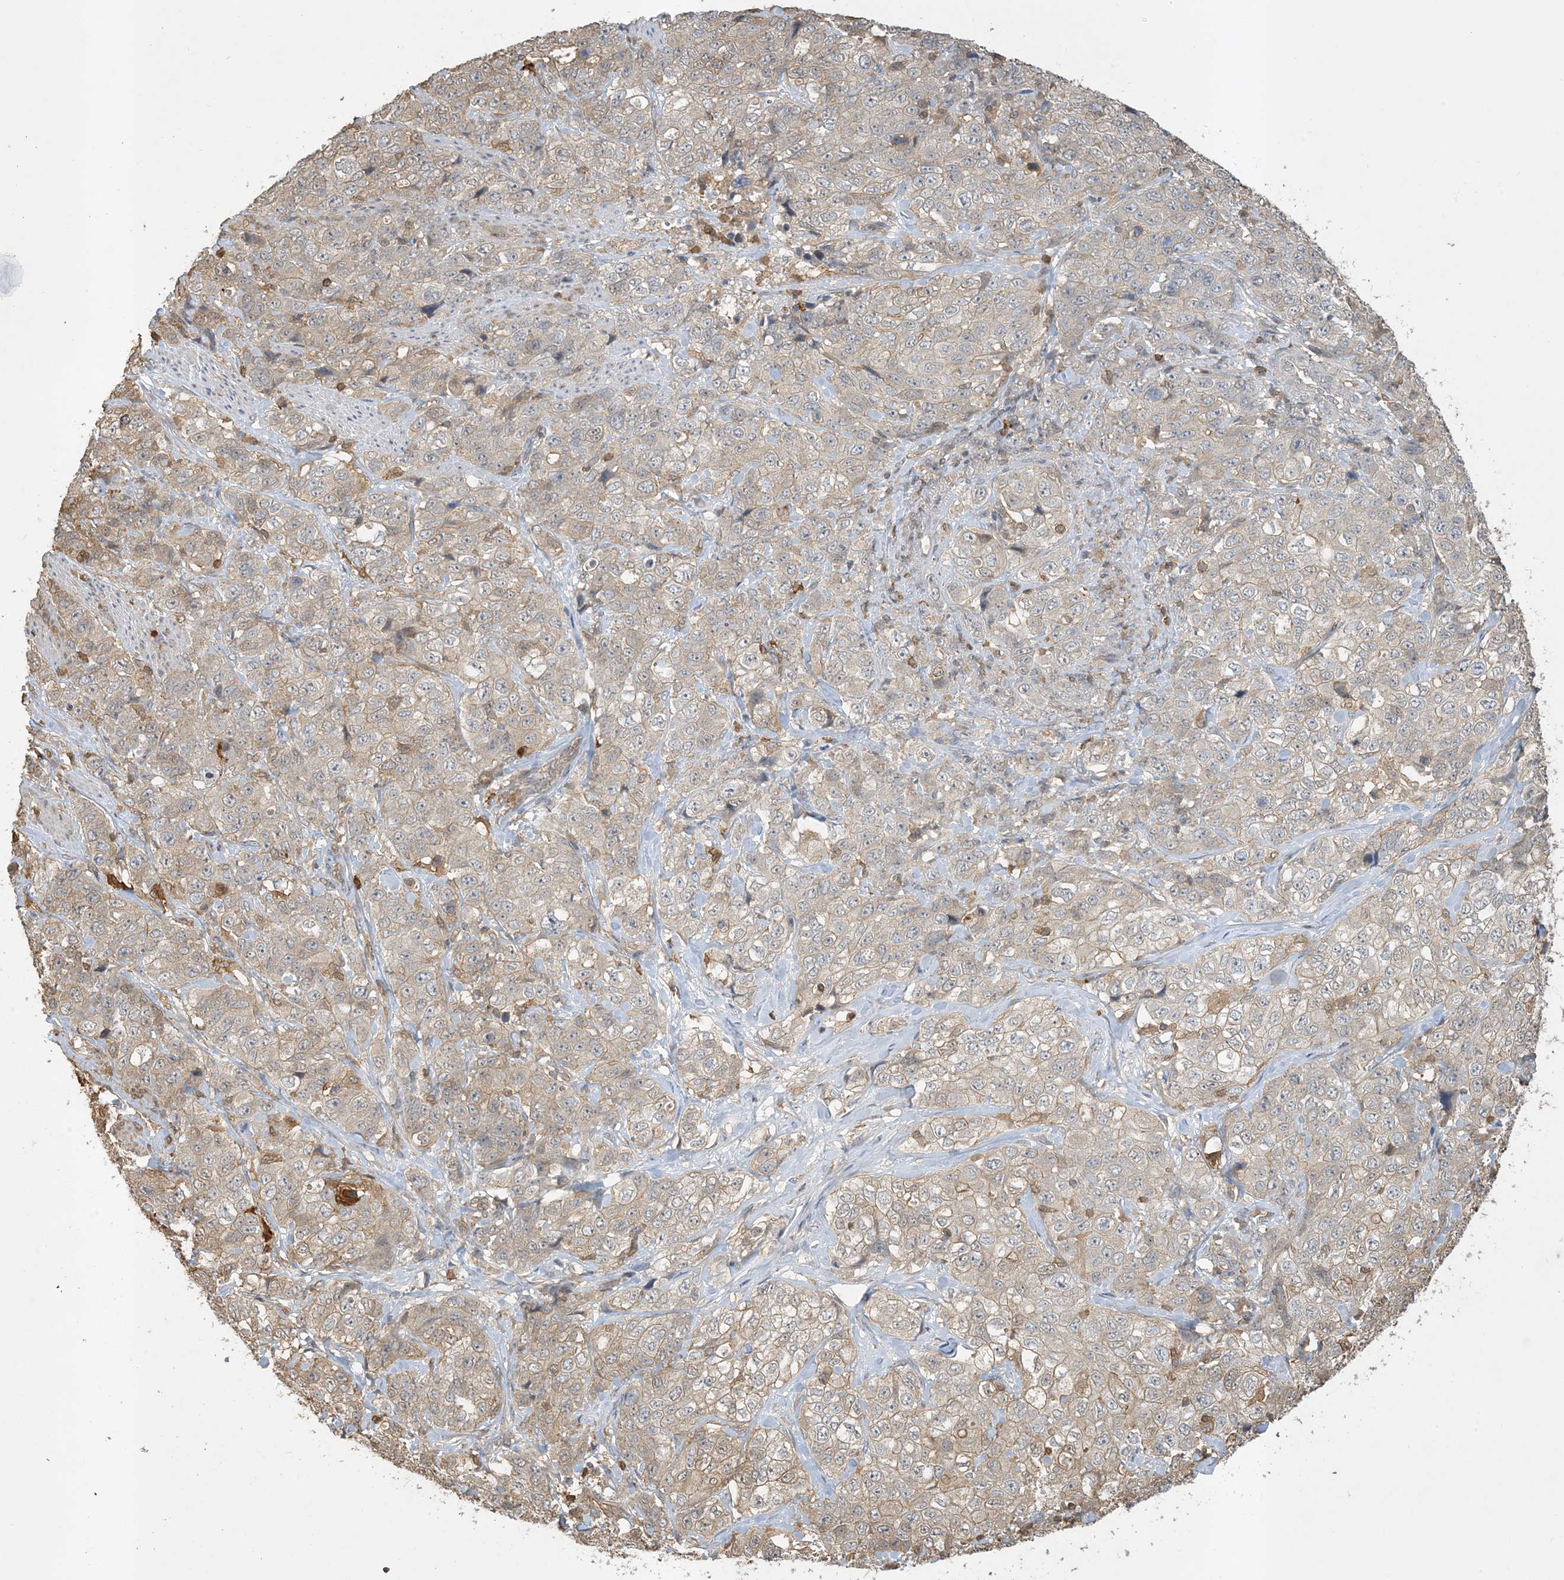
{"staining": {"intensity": "weak", "quantity": "25%-75%", "location": "cytoplasmic/membranous"}, "tissue": "stomach cancer", "cell_type": "Tumor cells", "image_type": "cancer", "snomed": [{"axis": "morphology", "description": "Adenocarcinoma, NOS"}, {"axis": "topography", "description": "Stomach"}], "caption": "Immunohistochemistry (IHC) histopathology image of human stomach cancer (adenocarcinoma) stained for a protein (brown), which reveals low levels of weak cytoplasmic/membranous staining in about 25%-75% of tumor cells.", "gene": "TMSB4X", "patient": {"sex": "male", "age": 48}}